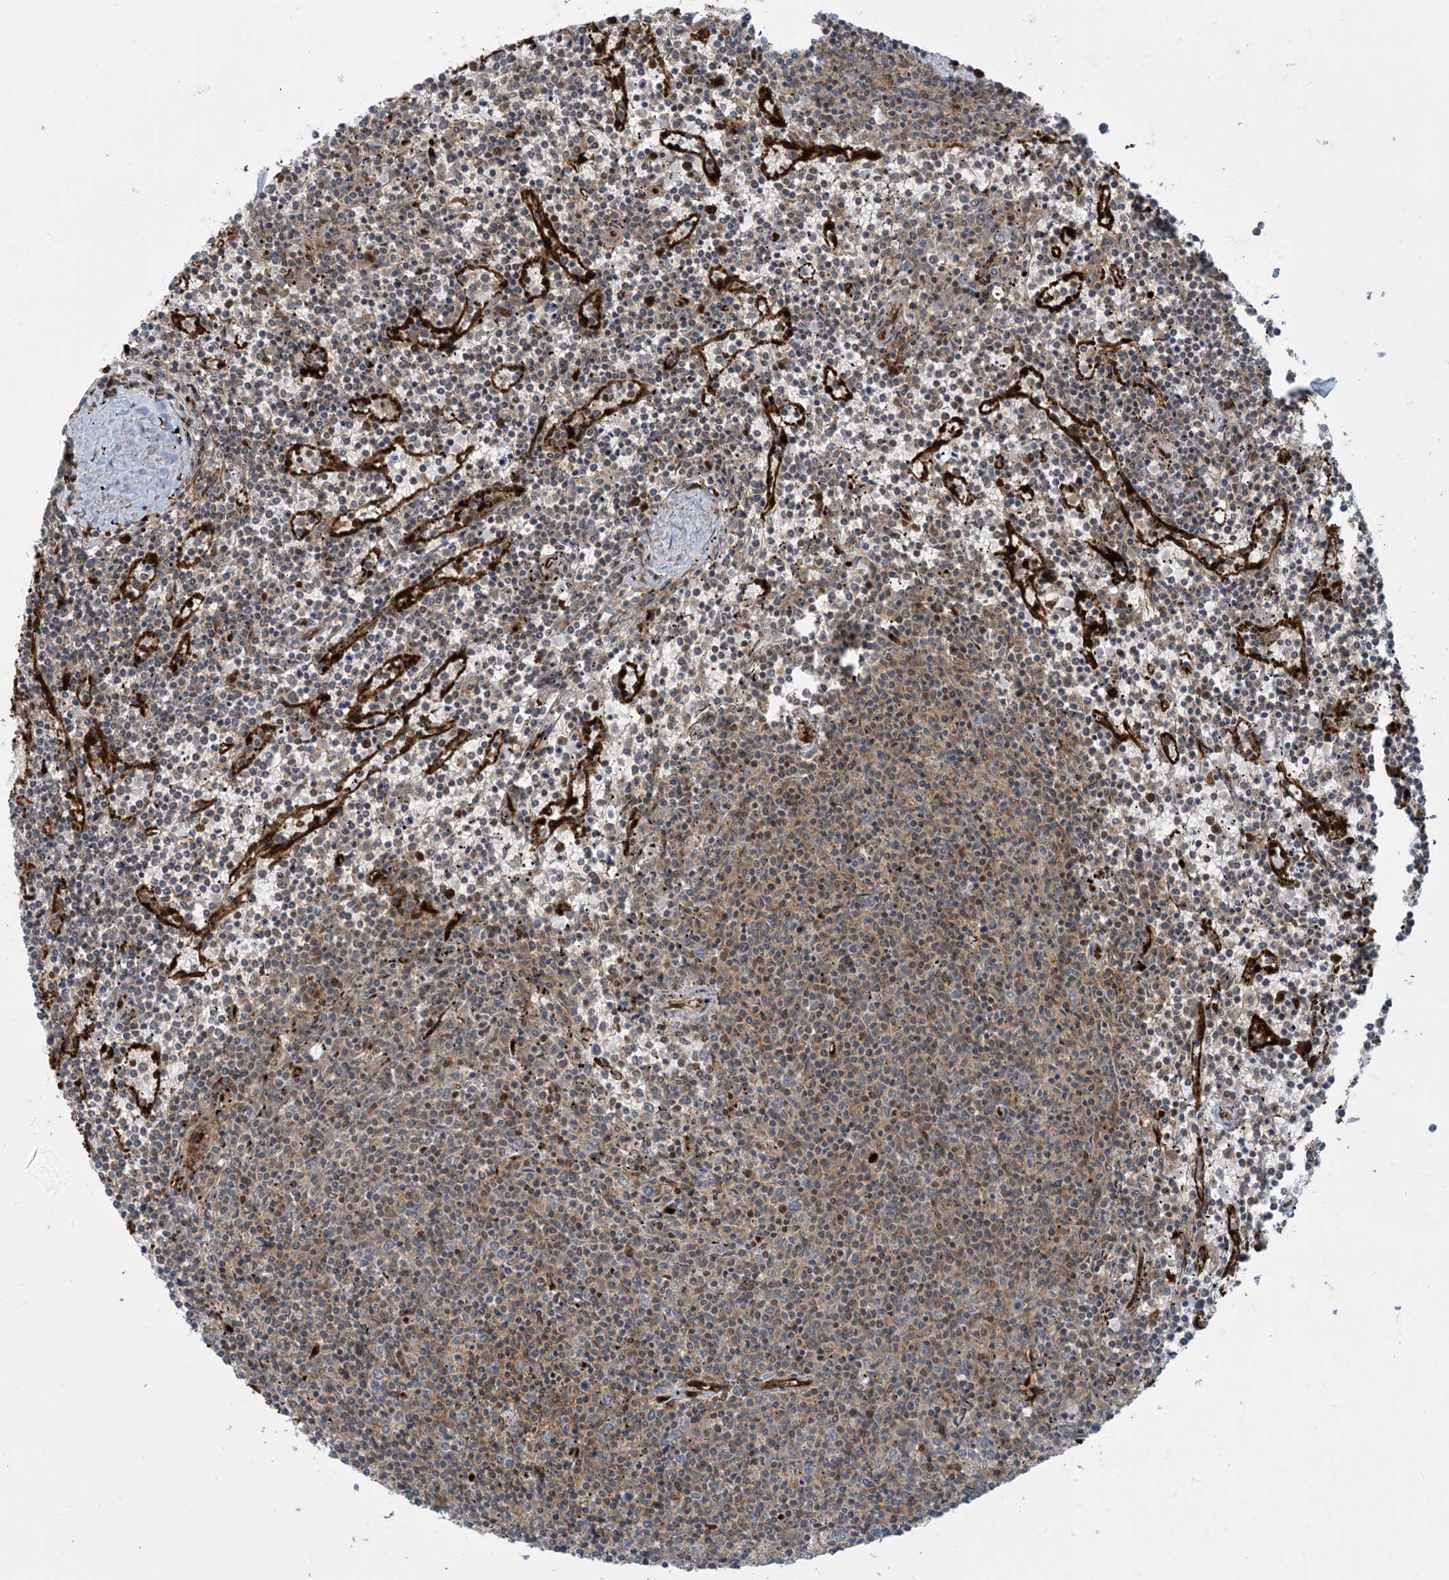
{"staining": {"intensity": "moderate", "quantity": "<25%", "location": "cytoplasmic/membranous"}, "tissue": "lymphoma", "cell_type": "Tumor cells", "image_type": "cancer", "snomed": [{"axis": "morphology", "description": "Malignant lymphoma, non-Hodgkin's type, Low grade"}, {"axis": "topography", "description": "Spleen"}], "caption": "The micrograph reveals staining of low-grade malignant lymphoma, non-Hodgkin's type, revealing moderate cytoplasmic/membranous protein expression (brown color) within tumor cells. (brown staining indicates protein expression, while blue staining denotes nuclei).", "gene": "PPM1F", "patient": {"sex": "female", "age": 50}}